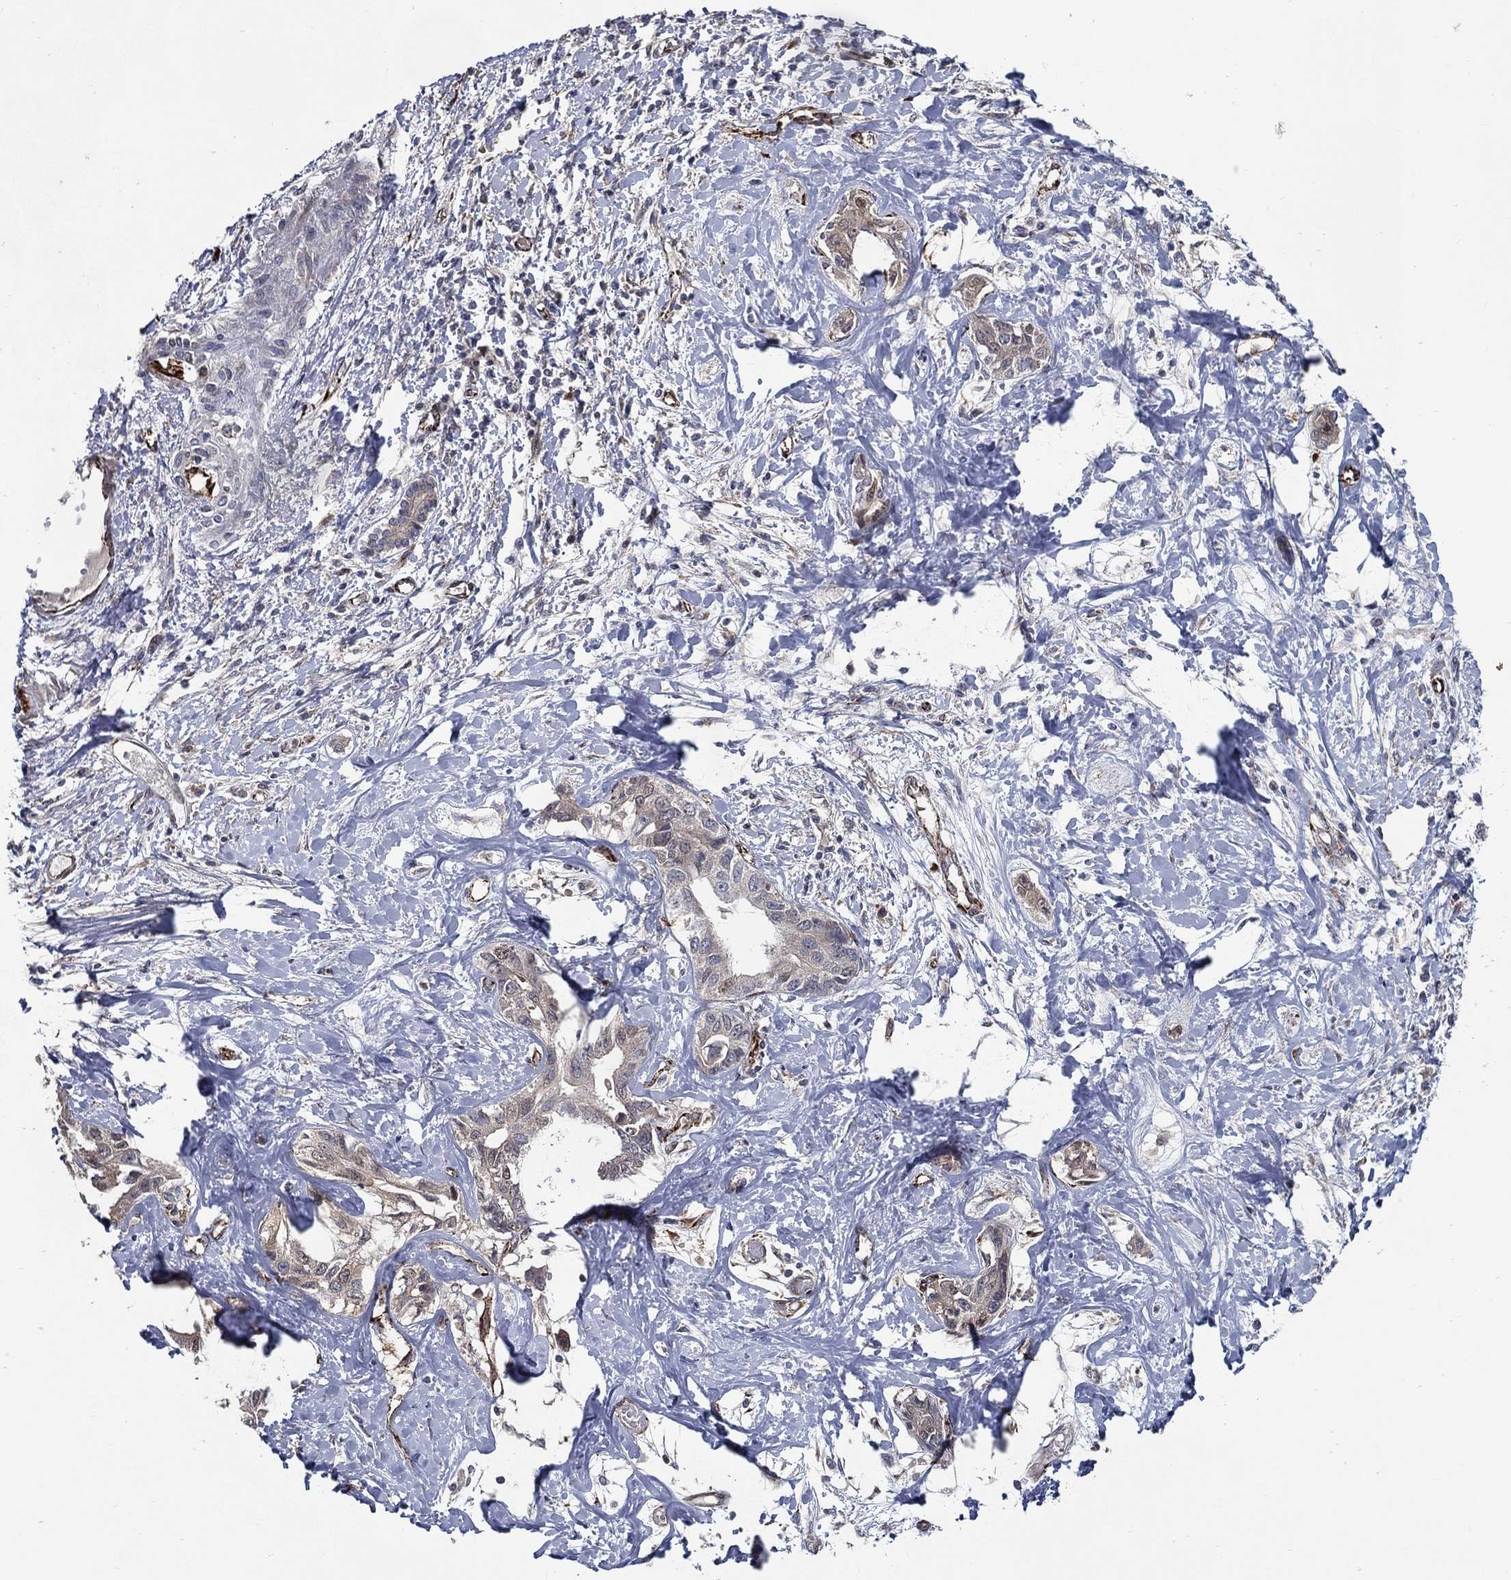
{"staining": {"intensity": "negative", "quantity": "none", "location": "none"}, "tissue": "liver cancer", "cell_type": "Tumor cells", "image_type": "cancer", "snomed": [{"axis": "morphology", "description": "Cholangiocarcinoma"}, {"axis": "topography", "description": "Liver"}], "caption": "There is no significant expression in tumor cells of liver cancer.", "gene": "ARHGAP11A", "patient": {"sex": "male", "age": 59}}